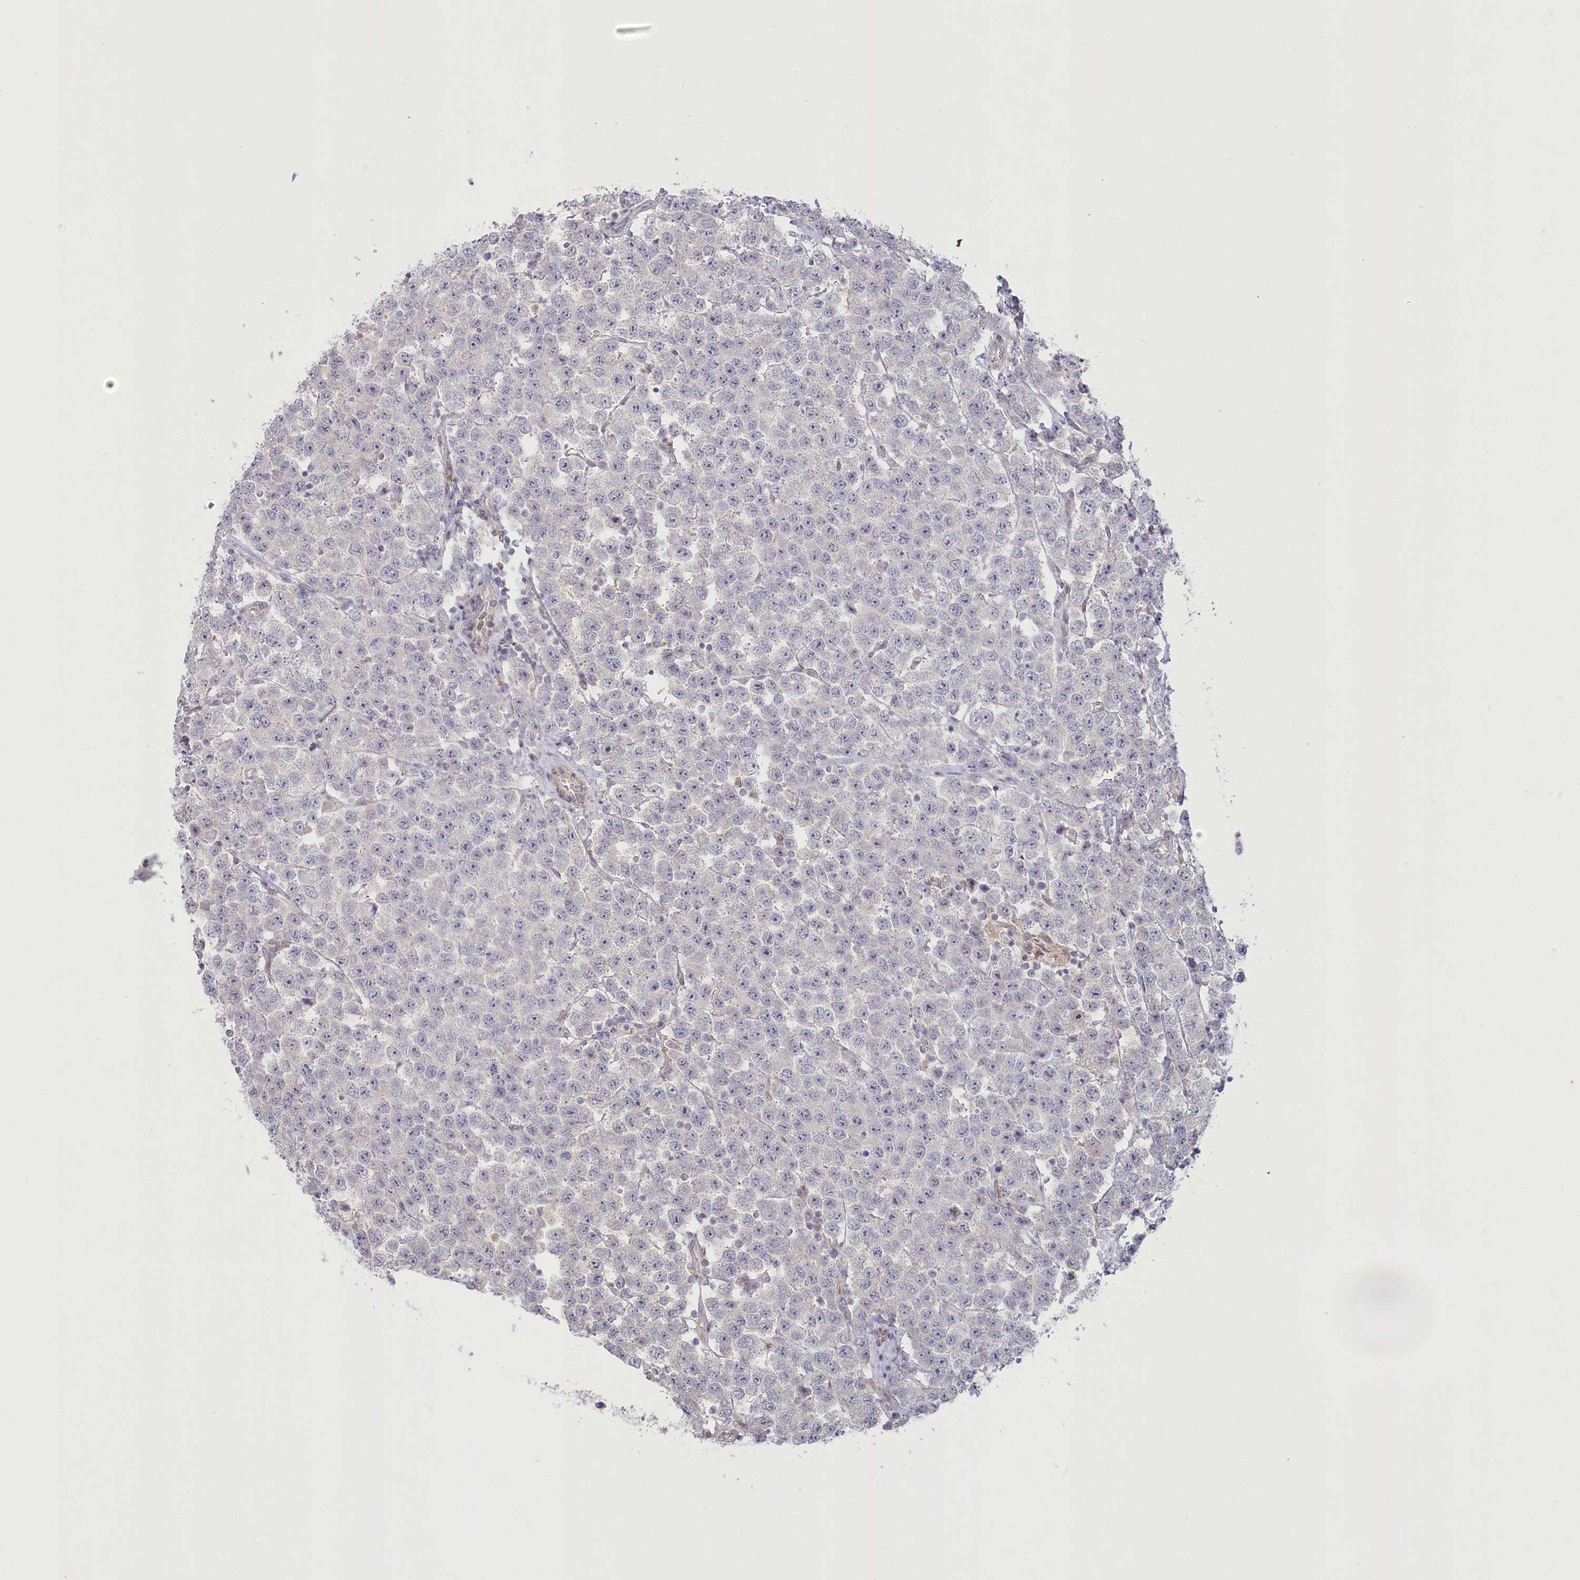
{"staining": {"intensity": "negative", "quantity": "none", "location": "none"}, "tissue": "testis cancer", "cell_type": "Tumor cells", "image_type": "cancer", "snomed": [{"axis": "morphology", "description": "Seminoma, NOS"}, {"axis": "topography", "description": "Testis"}], "caption": "High magnification brightfield microscopy of testis cancer stained with DAB (brown) and counterstained with hematoxylin (blue): tumor cells show no significant positivity.", "gene": "MTG1", "patient": {"sex": "male", "age": 28}}